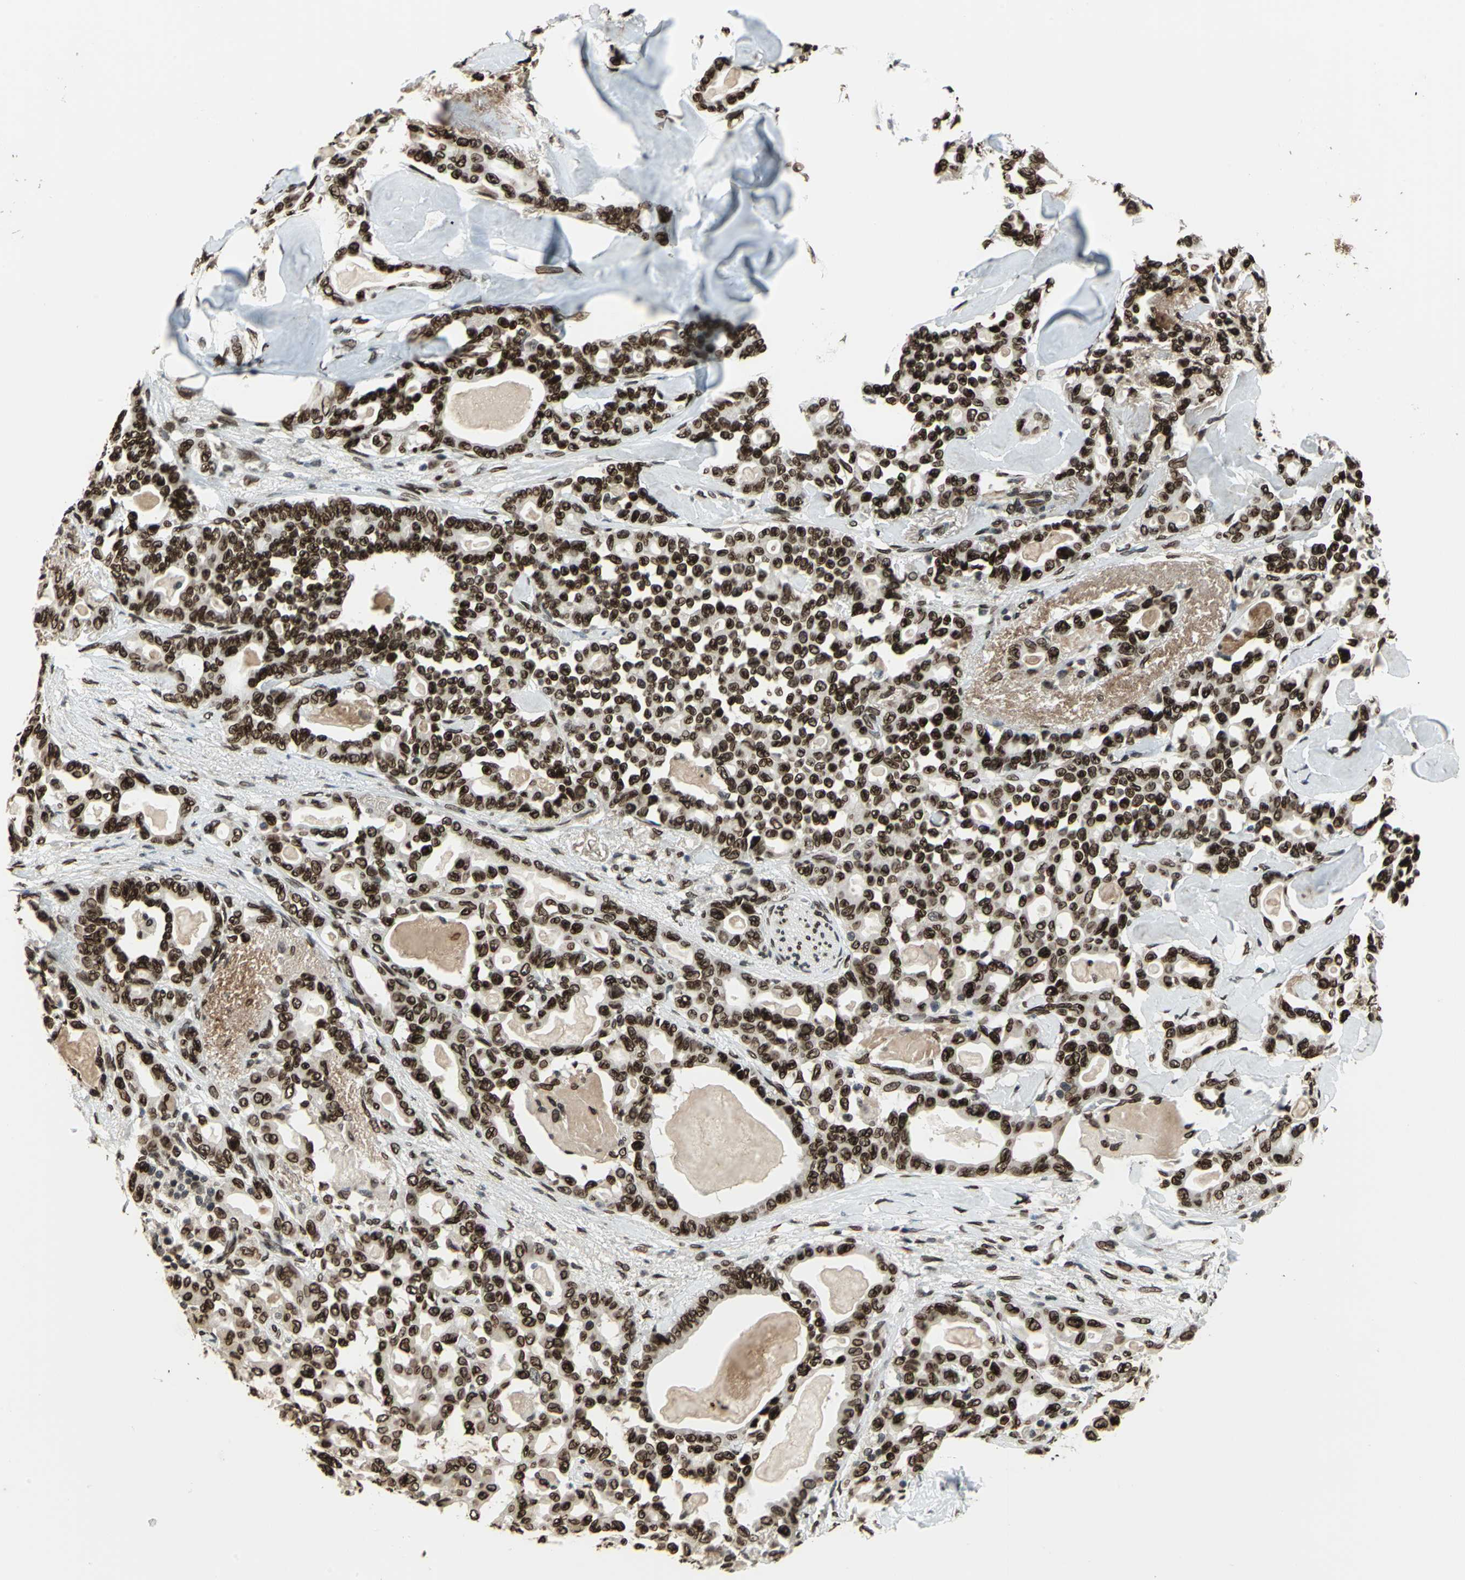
{"staining": {"intensity": "strong", "quantity": ">75%", "location": "cytoplasmic/membranous,nuclear"}, "tissue": "pancreatic cancer", "cell_type": "Tumor cells", "image_type": "cancer", "snomed": [{"axis": "morphology", "description": "Adenocarcinoma, NOS"}, {"axis": "topography", "description": "Pancreas"}], "caption": "IHC staining of pancreatic adenocarcinoma, which displays high levels of strong cytoplasmic/membranous and nuclear staining in about >75% of tumor cells indicating strong cytoplasmic/membranous and nuclear protein positivity. The staining was performed using DAB (brown) for protein detection and nuclei were counterstained in hematoxylin (blue).", "gene": "ISY1", "patient": {"sex": "male", "age": 63}}